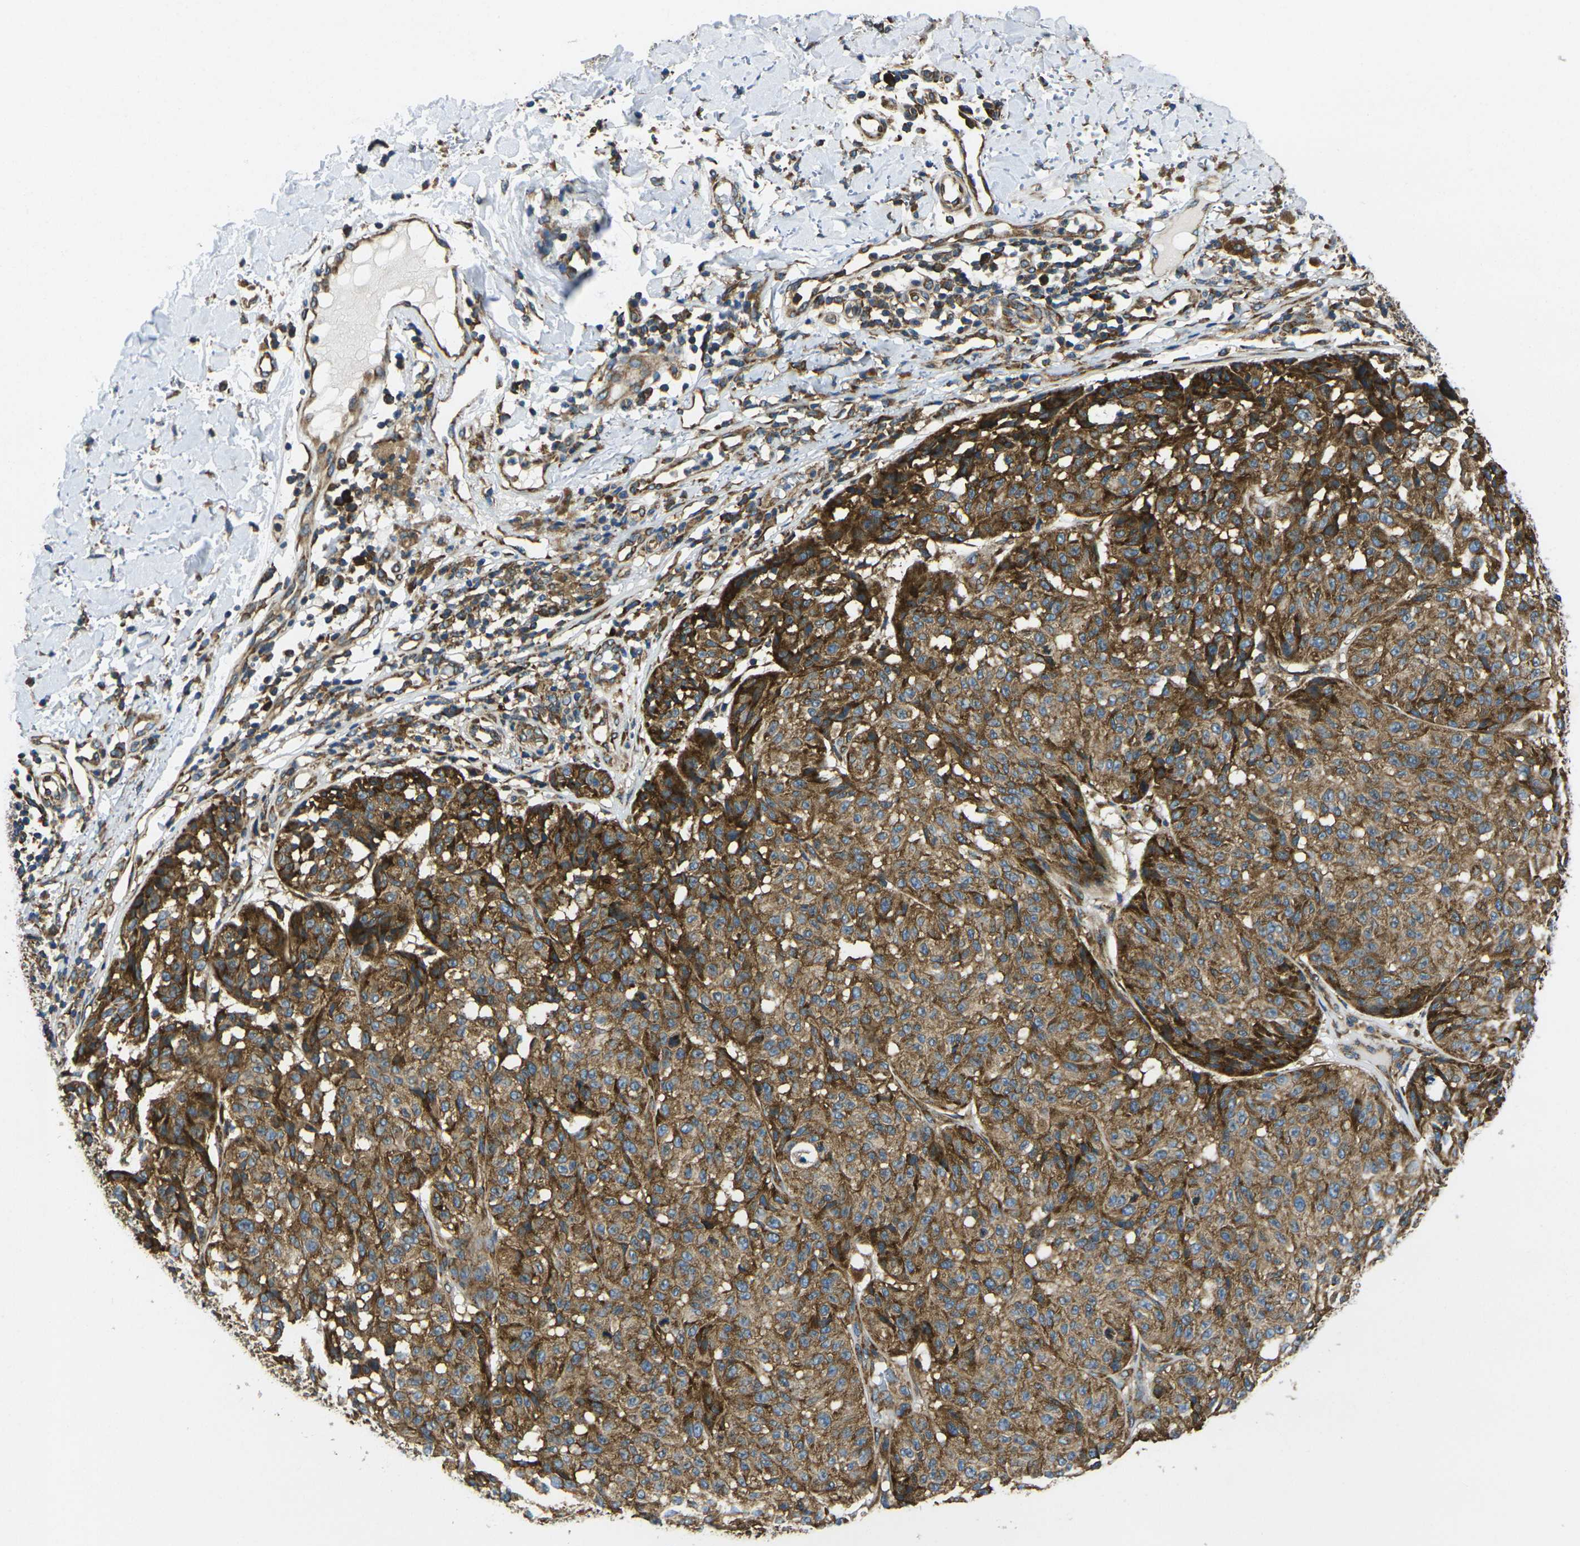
{"staining": {"intensity": "moderate", "quantity": ">75%", "location": "cytoplasmic/membranous"}, "tissue": "melanoma", "cell_type": "Tumor cells", "image_type": "cancer", "snomed": [{"axis": "morphology", "description": "Malignant melanoma, NOS"}, {"axis": "topography", "description": "Skin"}], "caption": "Immunohistochemical staining of malignant melanoma reveals medium levels of moderate cytoplasmic/membranous protein expression in about >75% of tumor cells.", "gene": "RPSA", "patient": {"sex": "female", "age": 46}}